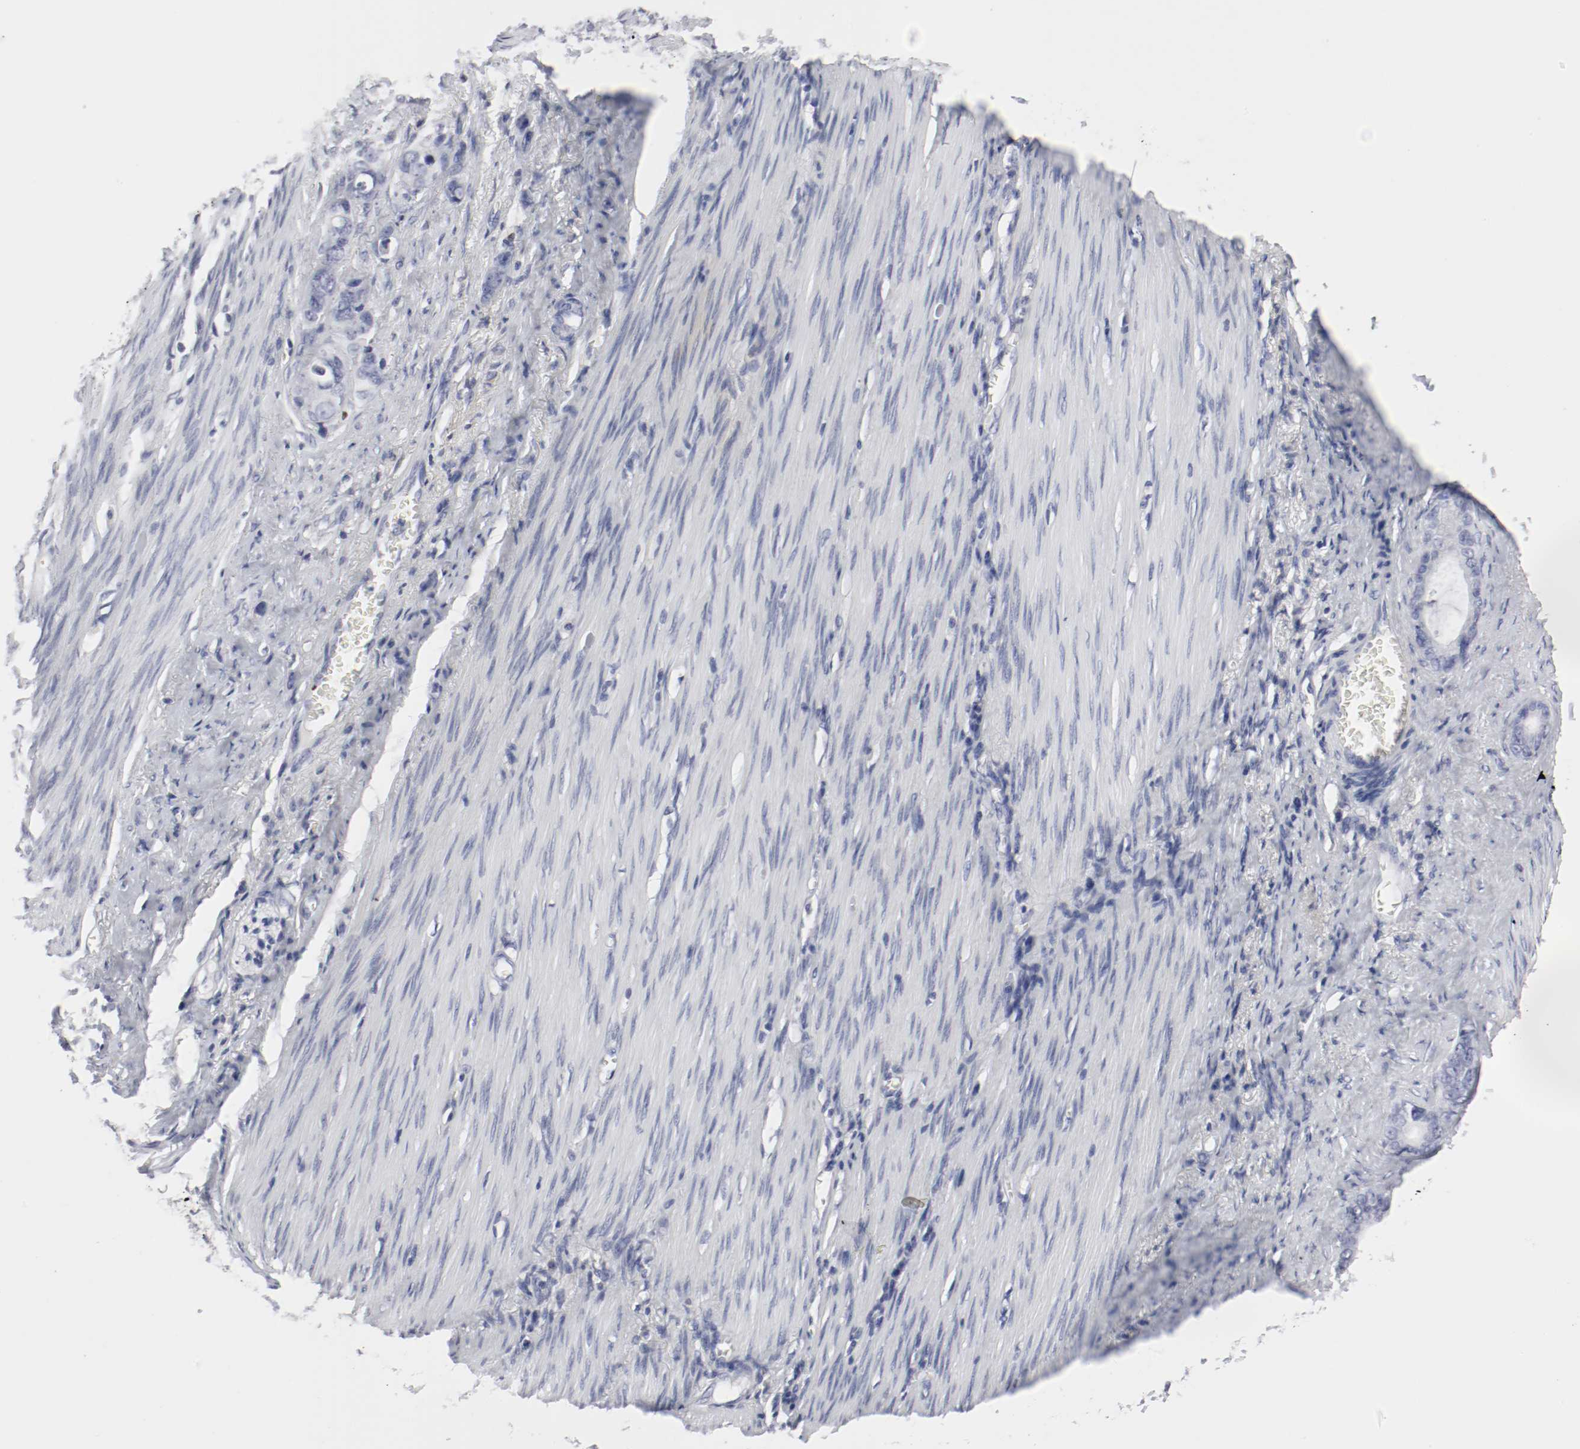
{"staining": {"intensity": "negative", "quantity": "none", "location": "none"}, "tissue": "stomach cancer", "cell_type": "Tumor cells", "image_type": "cancer", "snomed": [{"axis": "morphology", "description": "Adenocarcinoma, NOS"}, {"axis": "topography", "description": "Stomach"}], "caption": "Stomach cancer stained for a protein using immunohistochemistry (IHC) displays no staining tumor cells.", "gene": "ITGAX", "patient": {"sex": "female", "age": 75}}